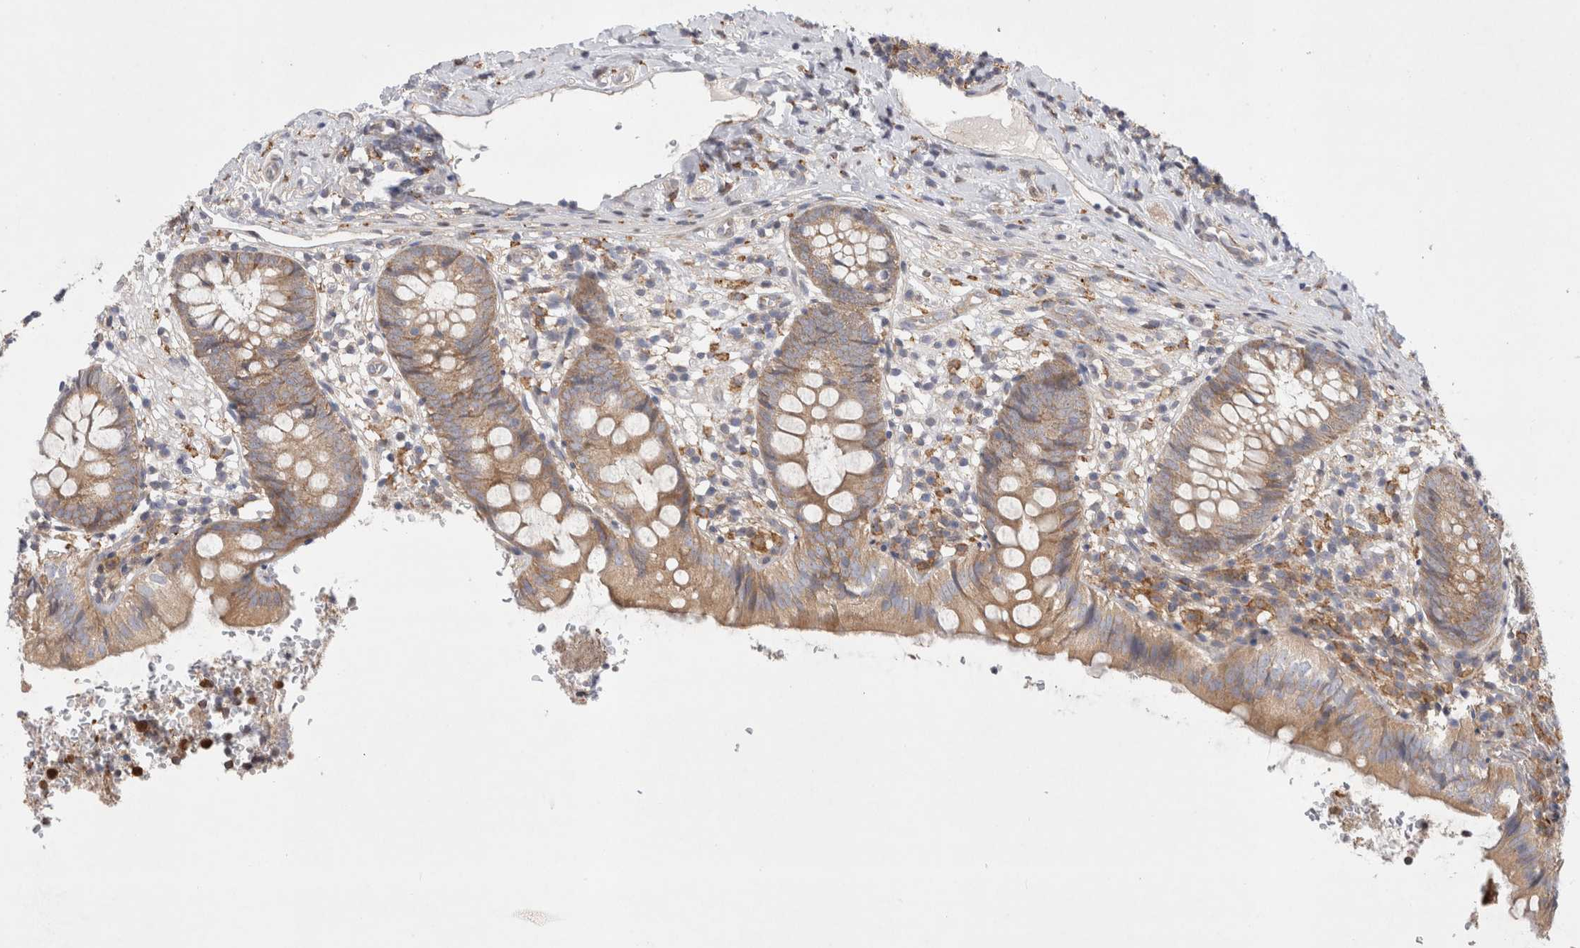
{"staining": {"intensity": "moderate", "quantity": ">75%", "location": "cytoplasmic/membranous"}, "tissue": "appendix", "cell_type": "Glandular cells", "image_type": "normal", "snomed": [{"axis": "morphology", "description": "Normal tissue, NOS"}, {"axis": "topography", "description": "Appendix"}], "caption": "This is a photomicrograph of immunohistochemistry staining of benign appendix, which shows moderate positivity in the cytoplasmic/membranous of glandular cells.", "gene": "CDCA7L", "patient": {"sex": "male", "age": 8}}